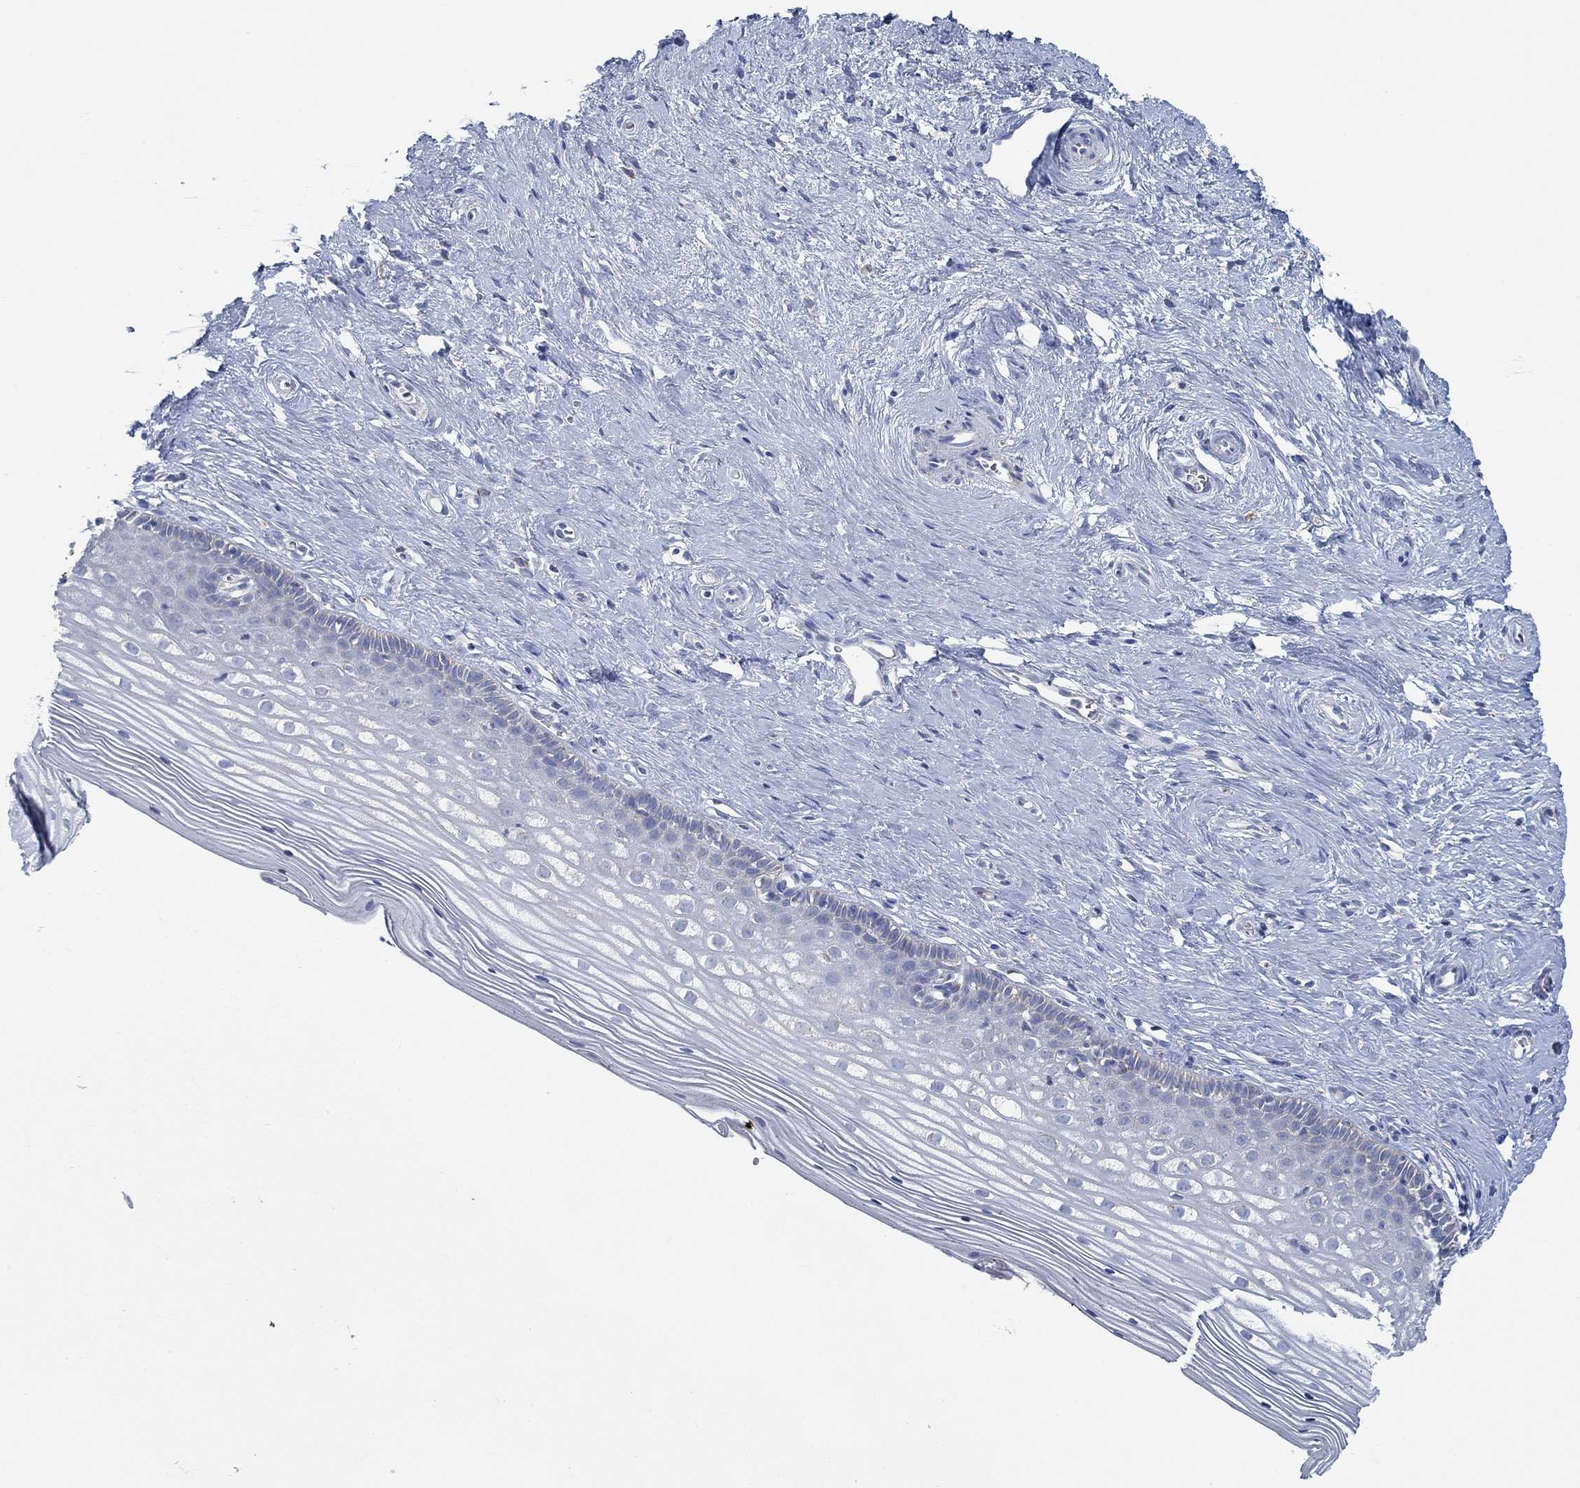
{"staining": {"intensity": "weak", "quantity": "<25%", "location": "cytoplasmic/membranous"}, "tissue": "cervix", "cell_type": "Glandular cells", "image_type": "normal", "snomed": [{"axis": "morphology", "description": "Normal tissue, NOS"}, {"axis": "topography", "description": "Cervix"}], "caption": "Micrograph shows no significant protein positivity in glandular cells of normal cervix. (DAB immunohistochemistry (IHC) with hematoxylin counter stain).", "gene": "GLOD5", "patient": {"sex": "female", "age": 40}}